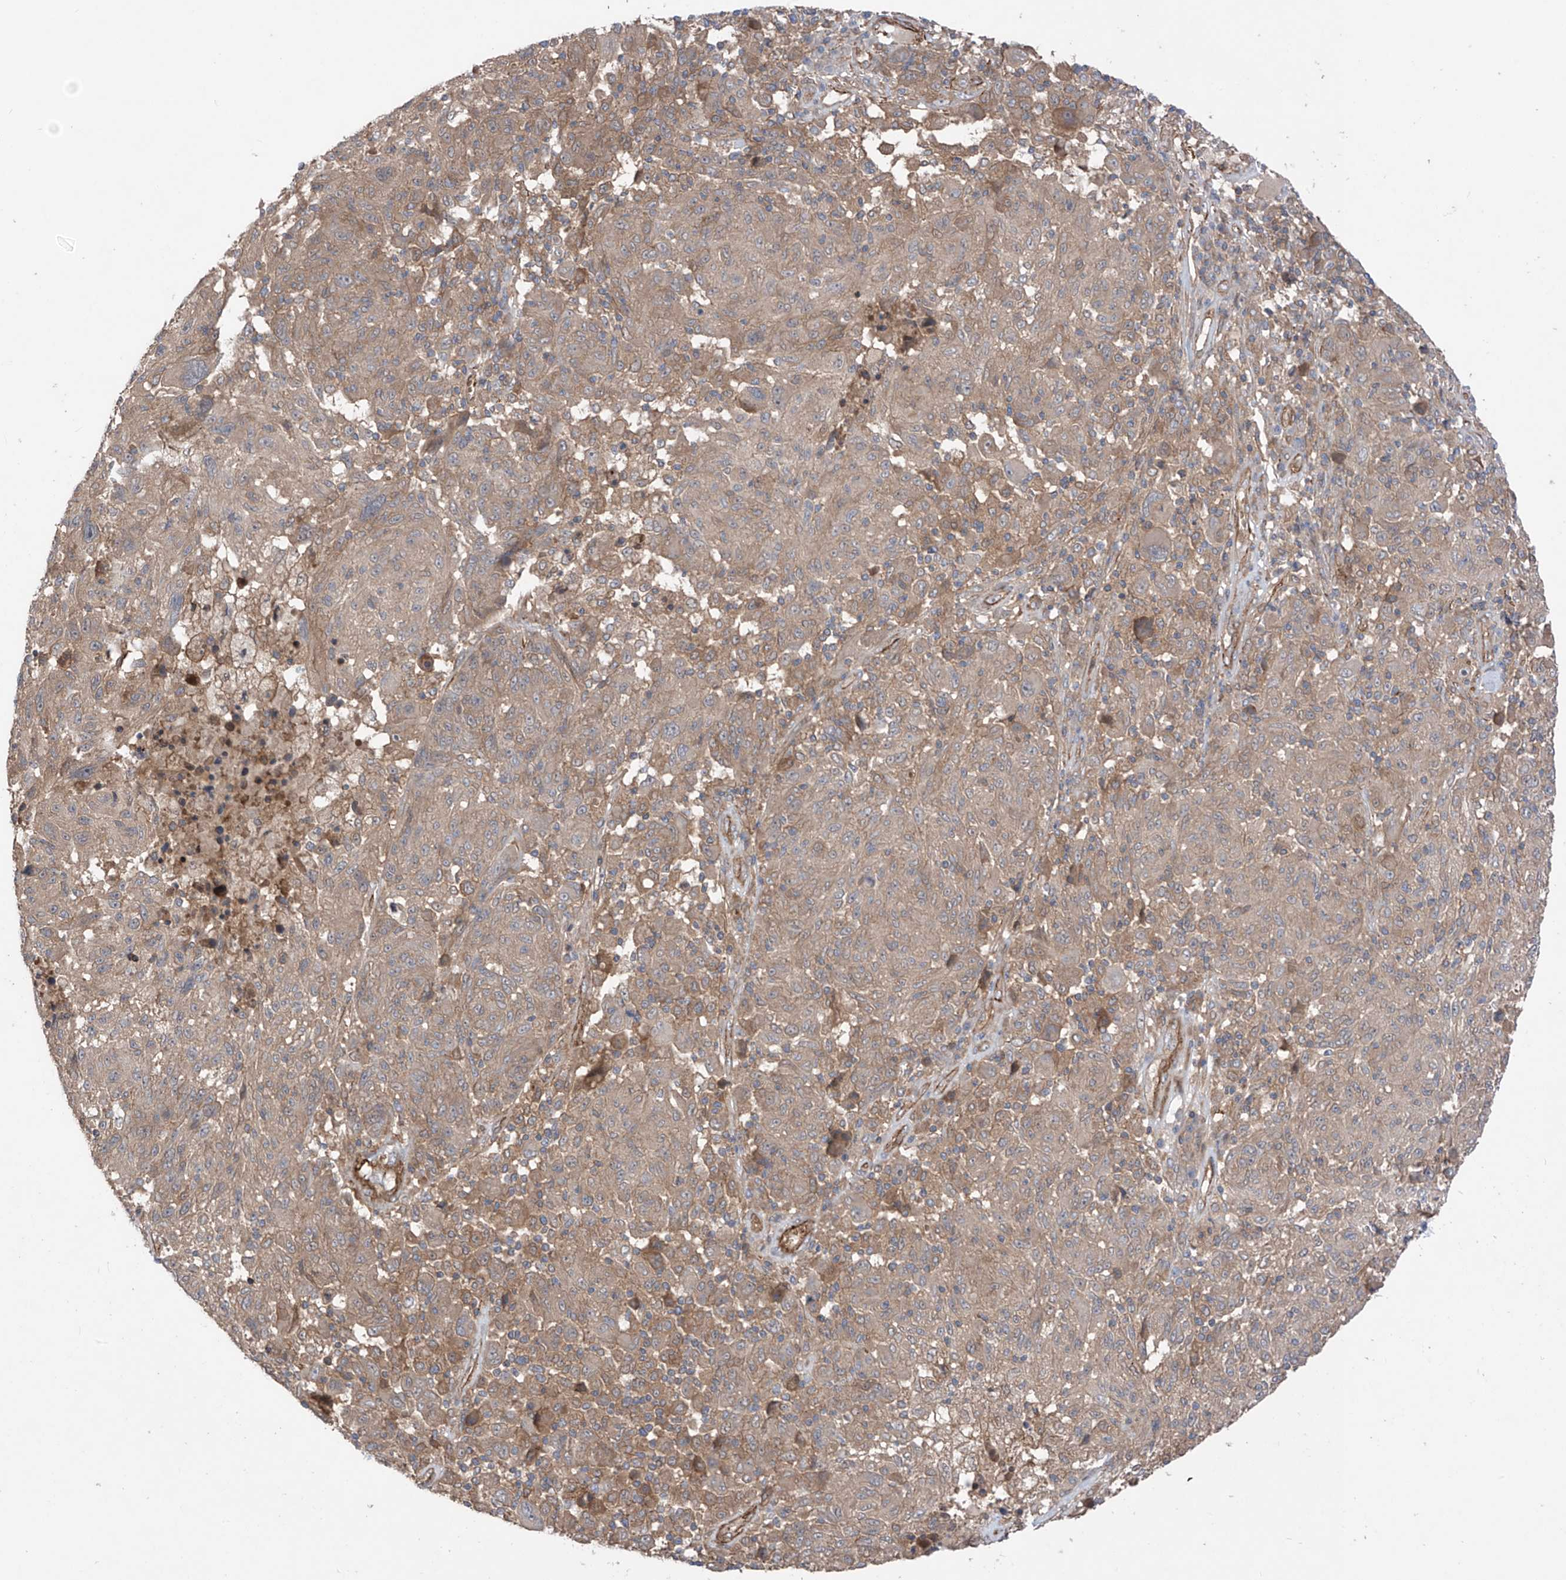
{"staining": {"intensity": "moderate", "quantity": ">75%", "location": "cytoplasmic/membranous"}, "tissue": "melanoma", "cell_type": "Tumor cells", "image_type": "cancer", "snomed": [{"axis": "morphology", "description": "Malignant melanoma, NOS"}, {"axis": "topography", "description": "Skin"}], "caption": "Tumor cells demonstrate medium levels of moderate cytoplasmic/membranous positivity in about >75% of cells in melanoma. The protein of interest is stained brown, and the nuclei are stained in blue (DAB IHC with brightfield microscopy, high magnification).", "gene": "TRMU", "patient": {"sex": "male", "age": 53}}